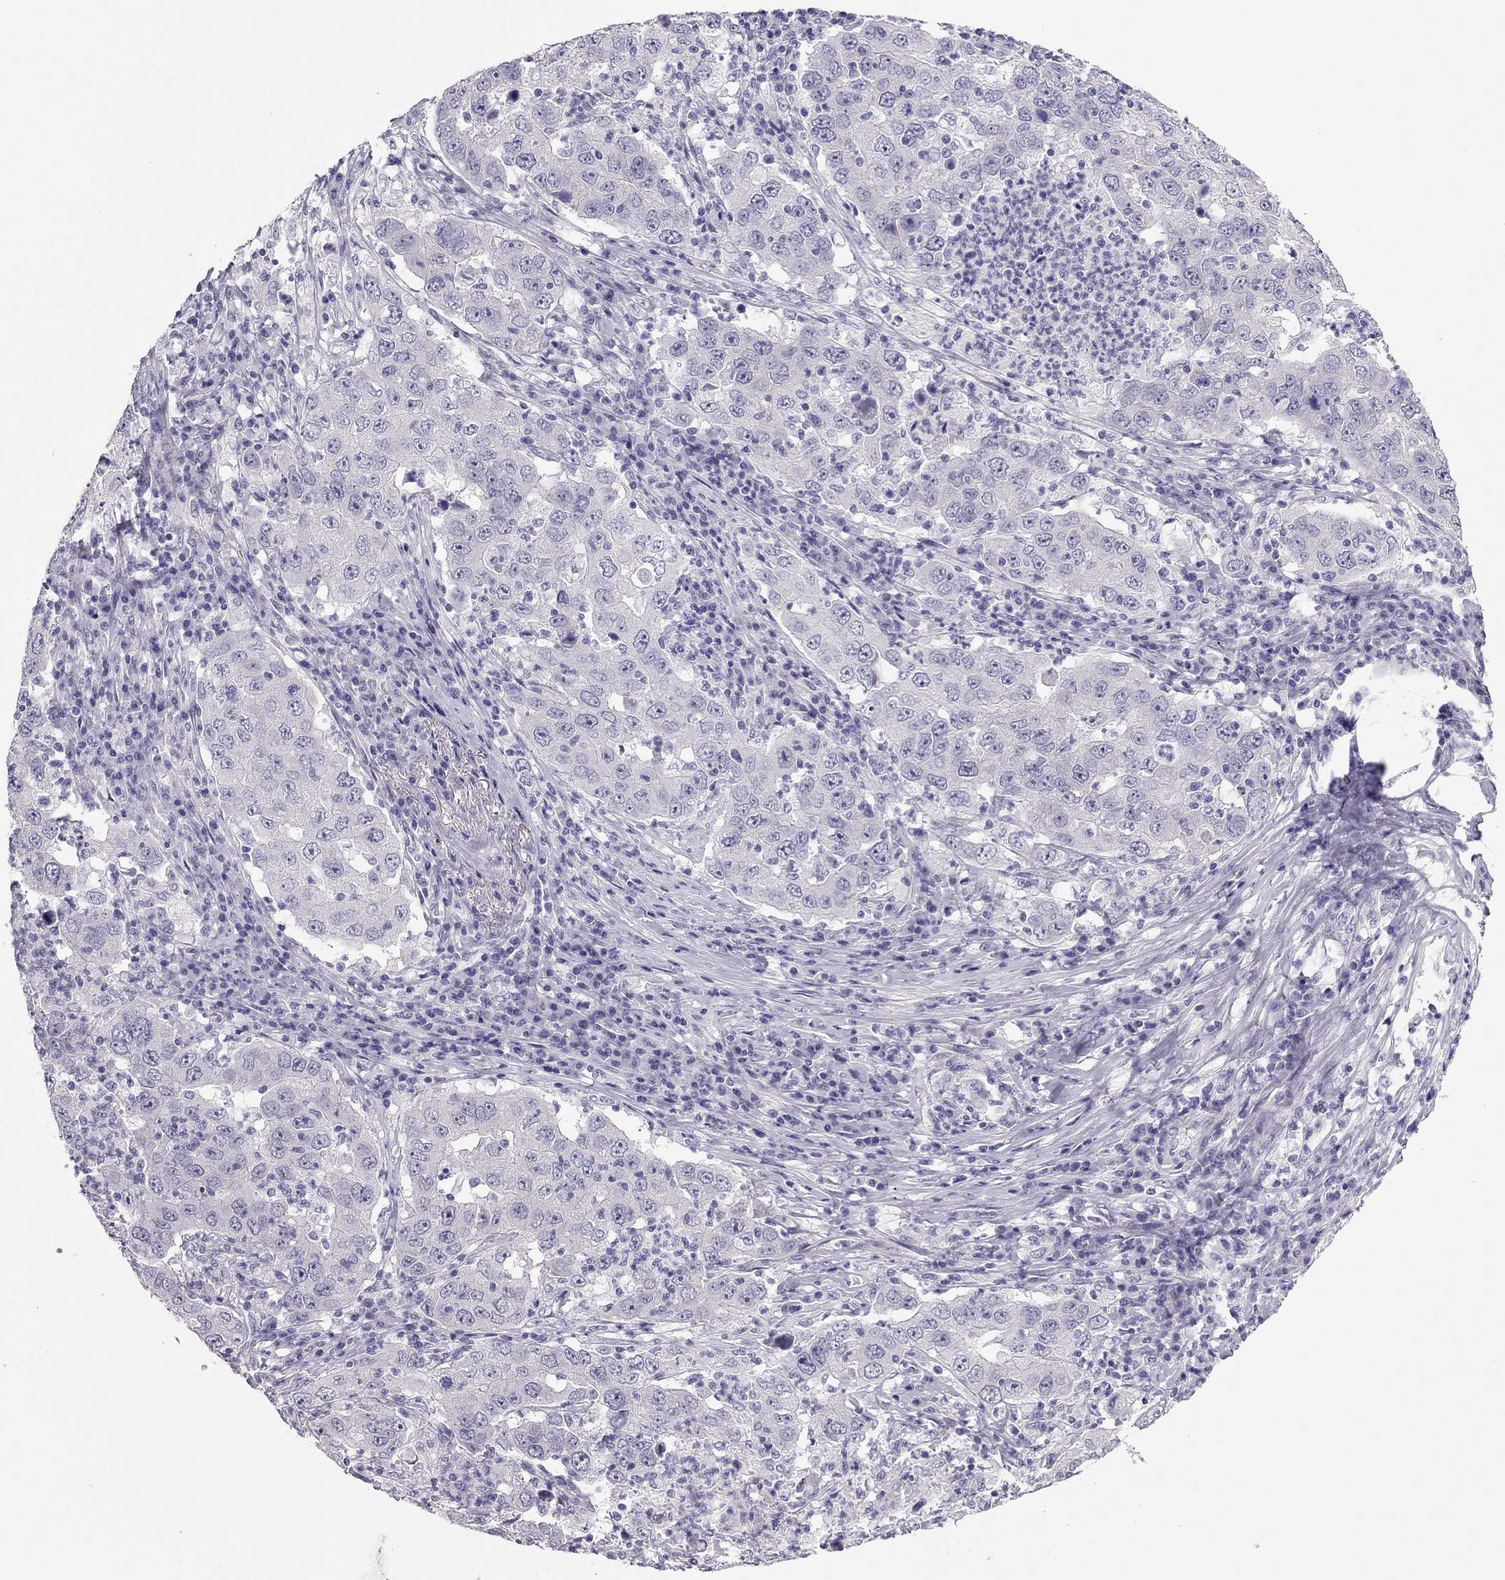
{"staining": {"intensity": "negative", "quantity": "none", "location": "none"}, "tissue": "lung cancer", "cell_type": "Tumor cells", "image_type": "cancer", "snomed": [{"axis": "morphology", "description": "Adenocarcinoma, NOS"}, {"axis": "topography", "description": "Lung"}], "caption": "Tumor cells show no significant staining in lung adenocarcinoma. (DAB immunohistochemistry visualized using brightfield microscopy, high magnification).", "gene": "PDE6A", "patient": {"sex": "male", "age": 73}}